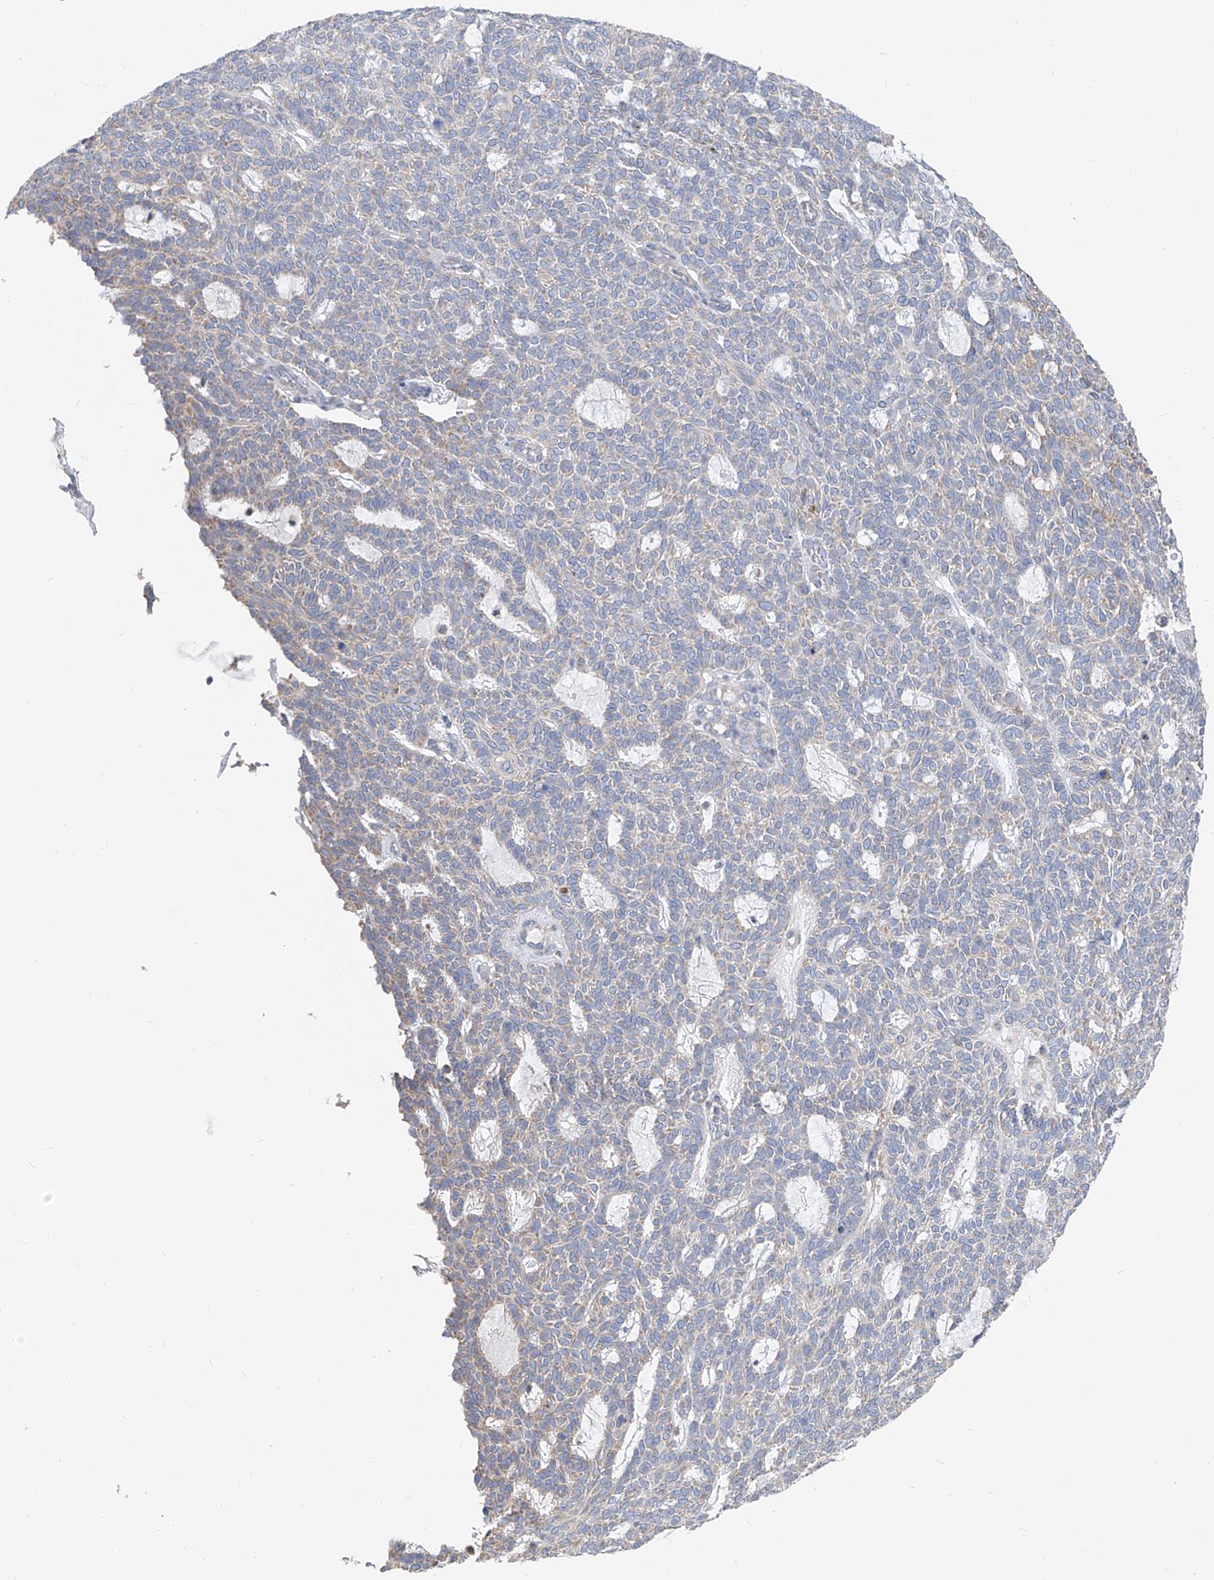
{"staining": {"intensity": "negative", "quantity": "none", "location": "none"}, "tissue": "skin cancer", "cell_type": "Tumor cells", "image_type": "cancer", "snomed": [{"axis": "morphology", "description": "Squamous cell carcinoma, NOS"}, {"axis": "topography", "description": "Skin"}], "caption": "Skin cancer (squamous cell carcinoma) stained for a protein using immunohistochemistry (IHC) shows no expression tumor cells.", "gene": "UFL1", "patient": {"sex": "female", "age": 90}}